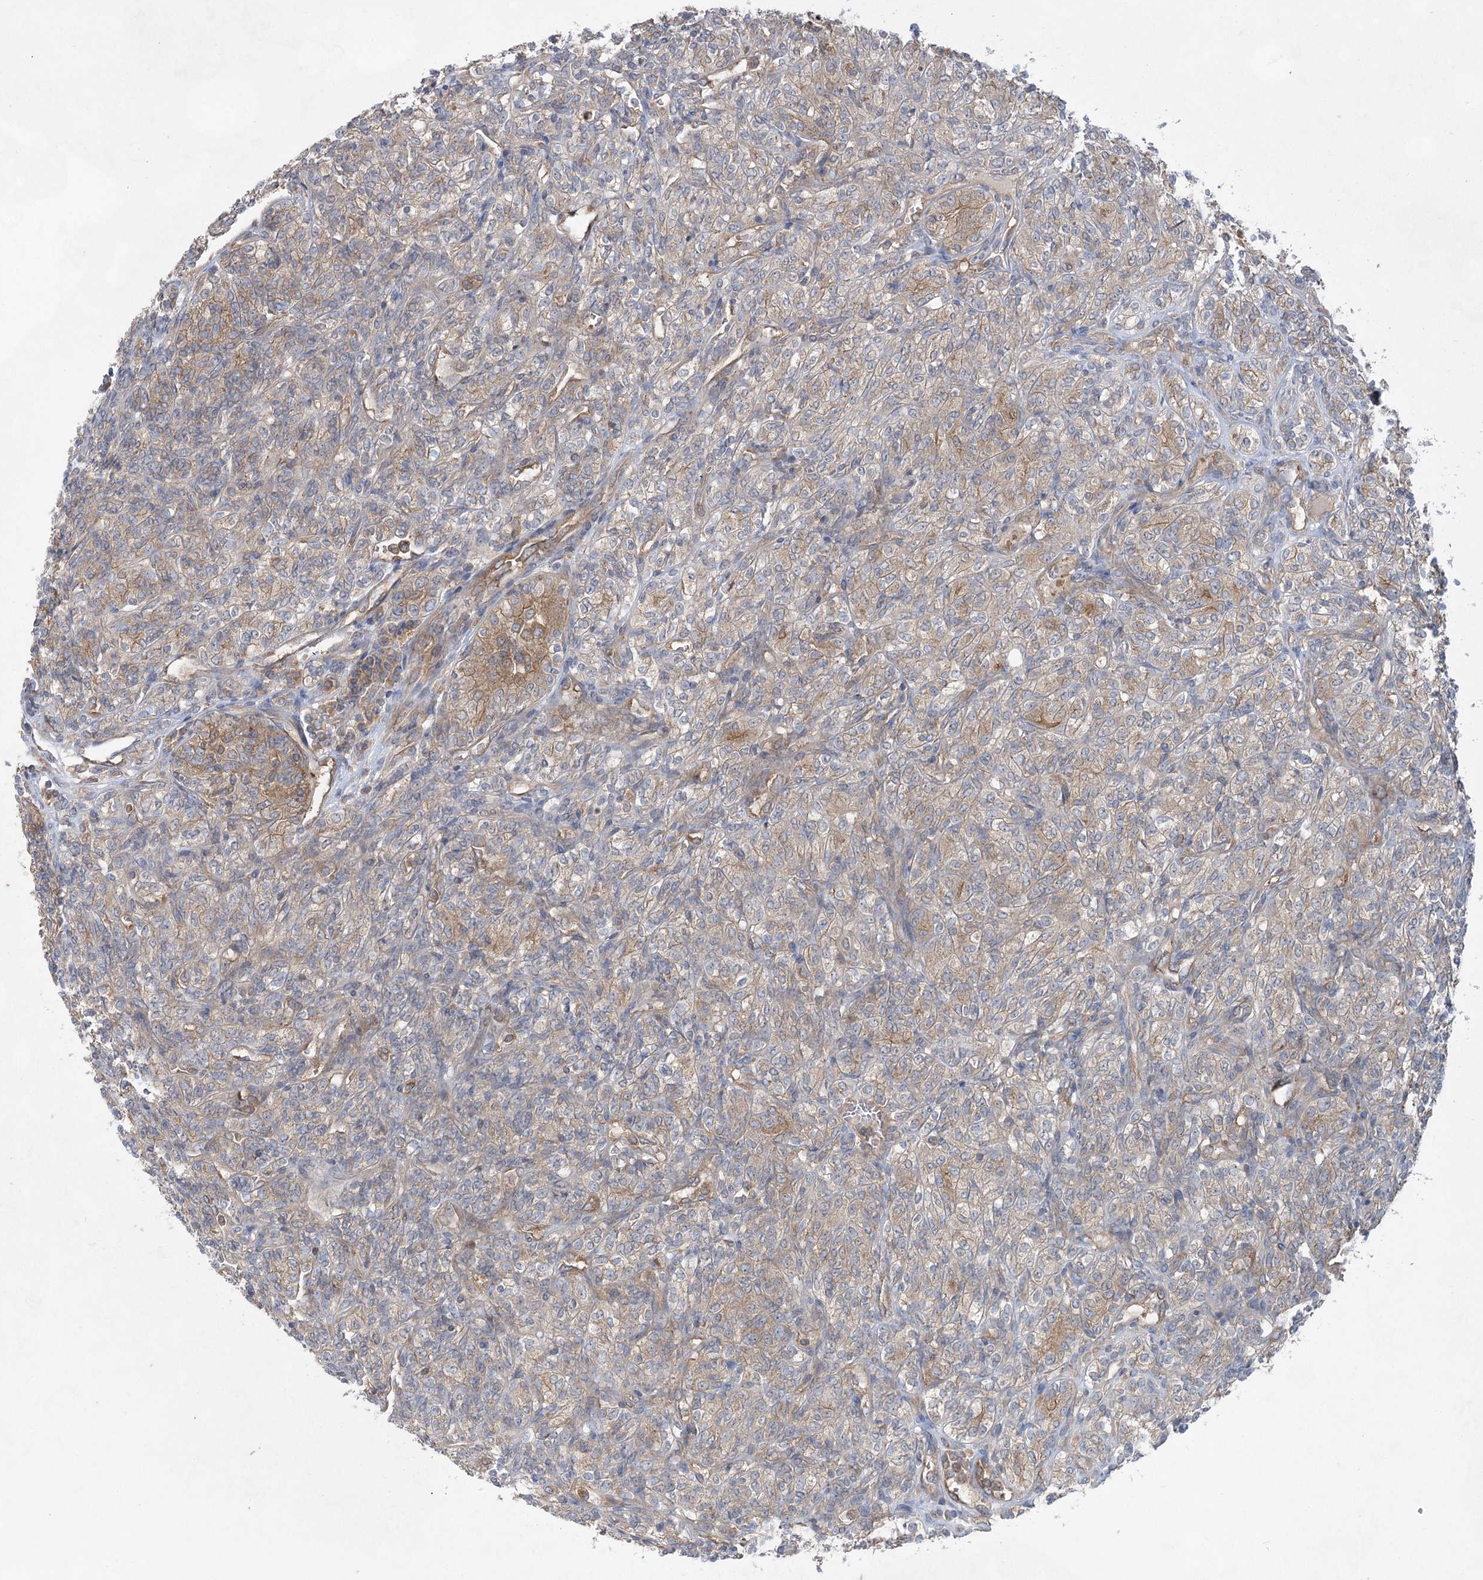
{"staining": {"intensity": "weak", "quantity": "25%-75%", "location": "cytoplasmic/membranous"}, "tissue": "renal cancer", "cell_type": "Tumor cells", "image_type": "cancer", "snomed": [{"axis": "morphology", "description": "Adenocarcinoma, NOS"}, {"axis": "topography", "description": "Kidney"}], "caption": "Adenocarcinoma (renal) stained for a protein (brown) reveals weak cytoplasmic/membranous positive positivity in about 25%-75% of tumor cells.", "gene": "EIF3A", "patient": {"sex": "male", "age": 77}}